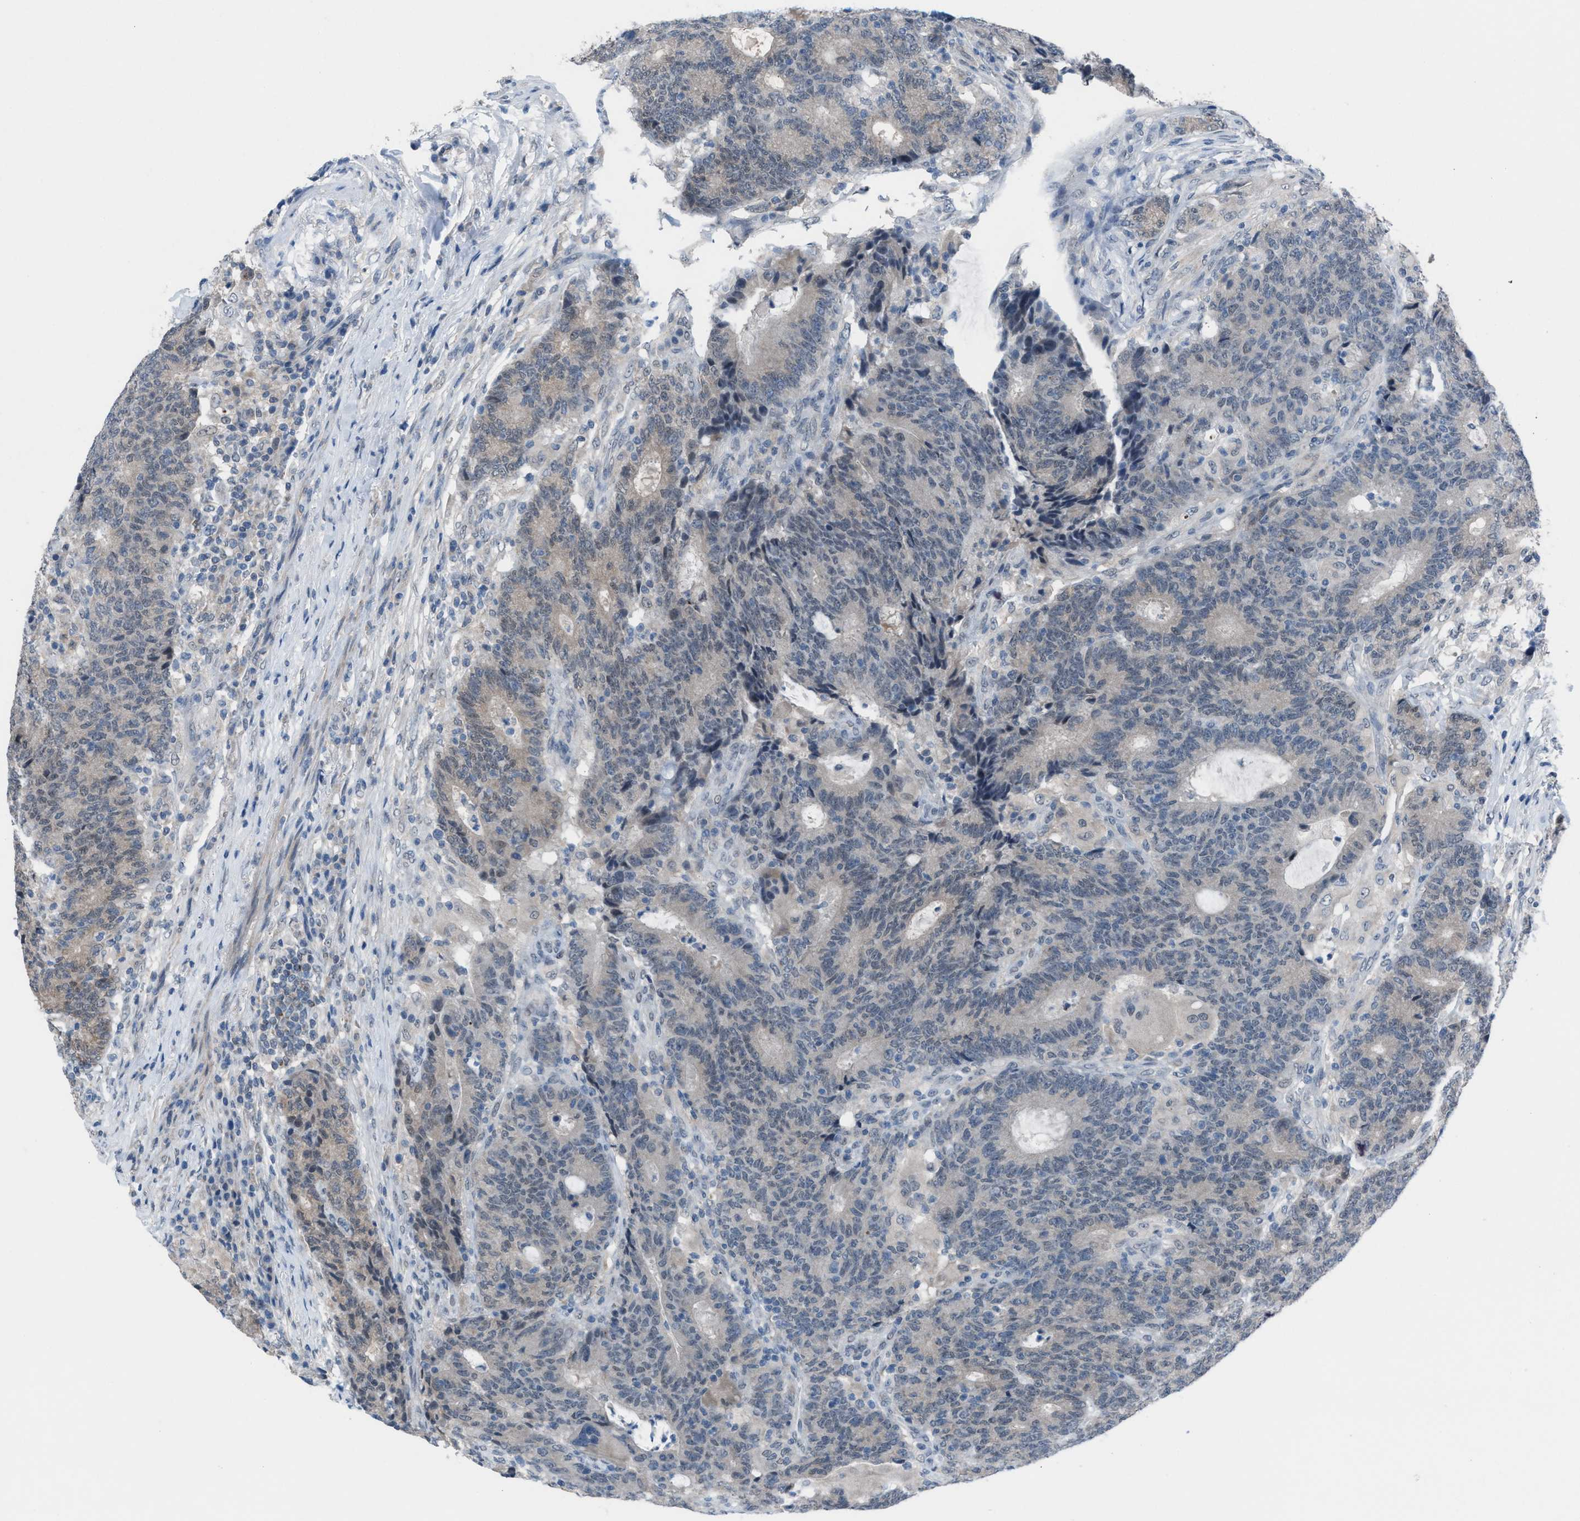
{"staining": {"intensity": "negative", "quantity": "none", "location": "none"}, "tissue": "colorectal cancer", "cell_type": "Tumor cells", "image_type": "cancer", "snomed": [{"axis": "morphology", "description": "Normal tissue, NOS"}, {"axis": "morphology", "description": "Adenocarcinoma, NOS"}, {"axis": "topography", "description": "Colon"}], "caption": "DAB (3,3'-diaminobenzidine) immunohistochemical staining of colorectal adenocarcinoma reveals no significant positivity in tumor cells.", "gene": "ANAPC11", "patient": {"sex": "female", "age": 75}}